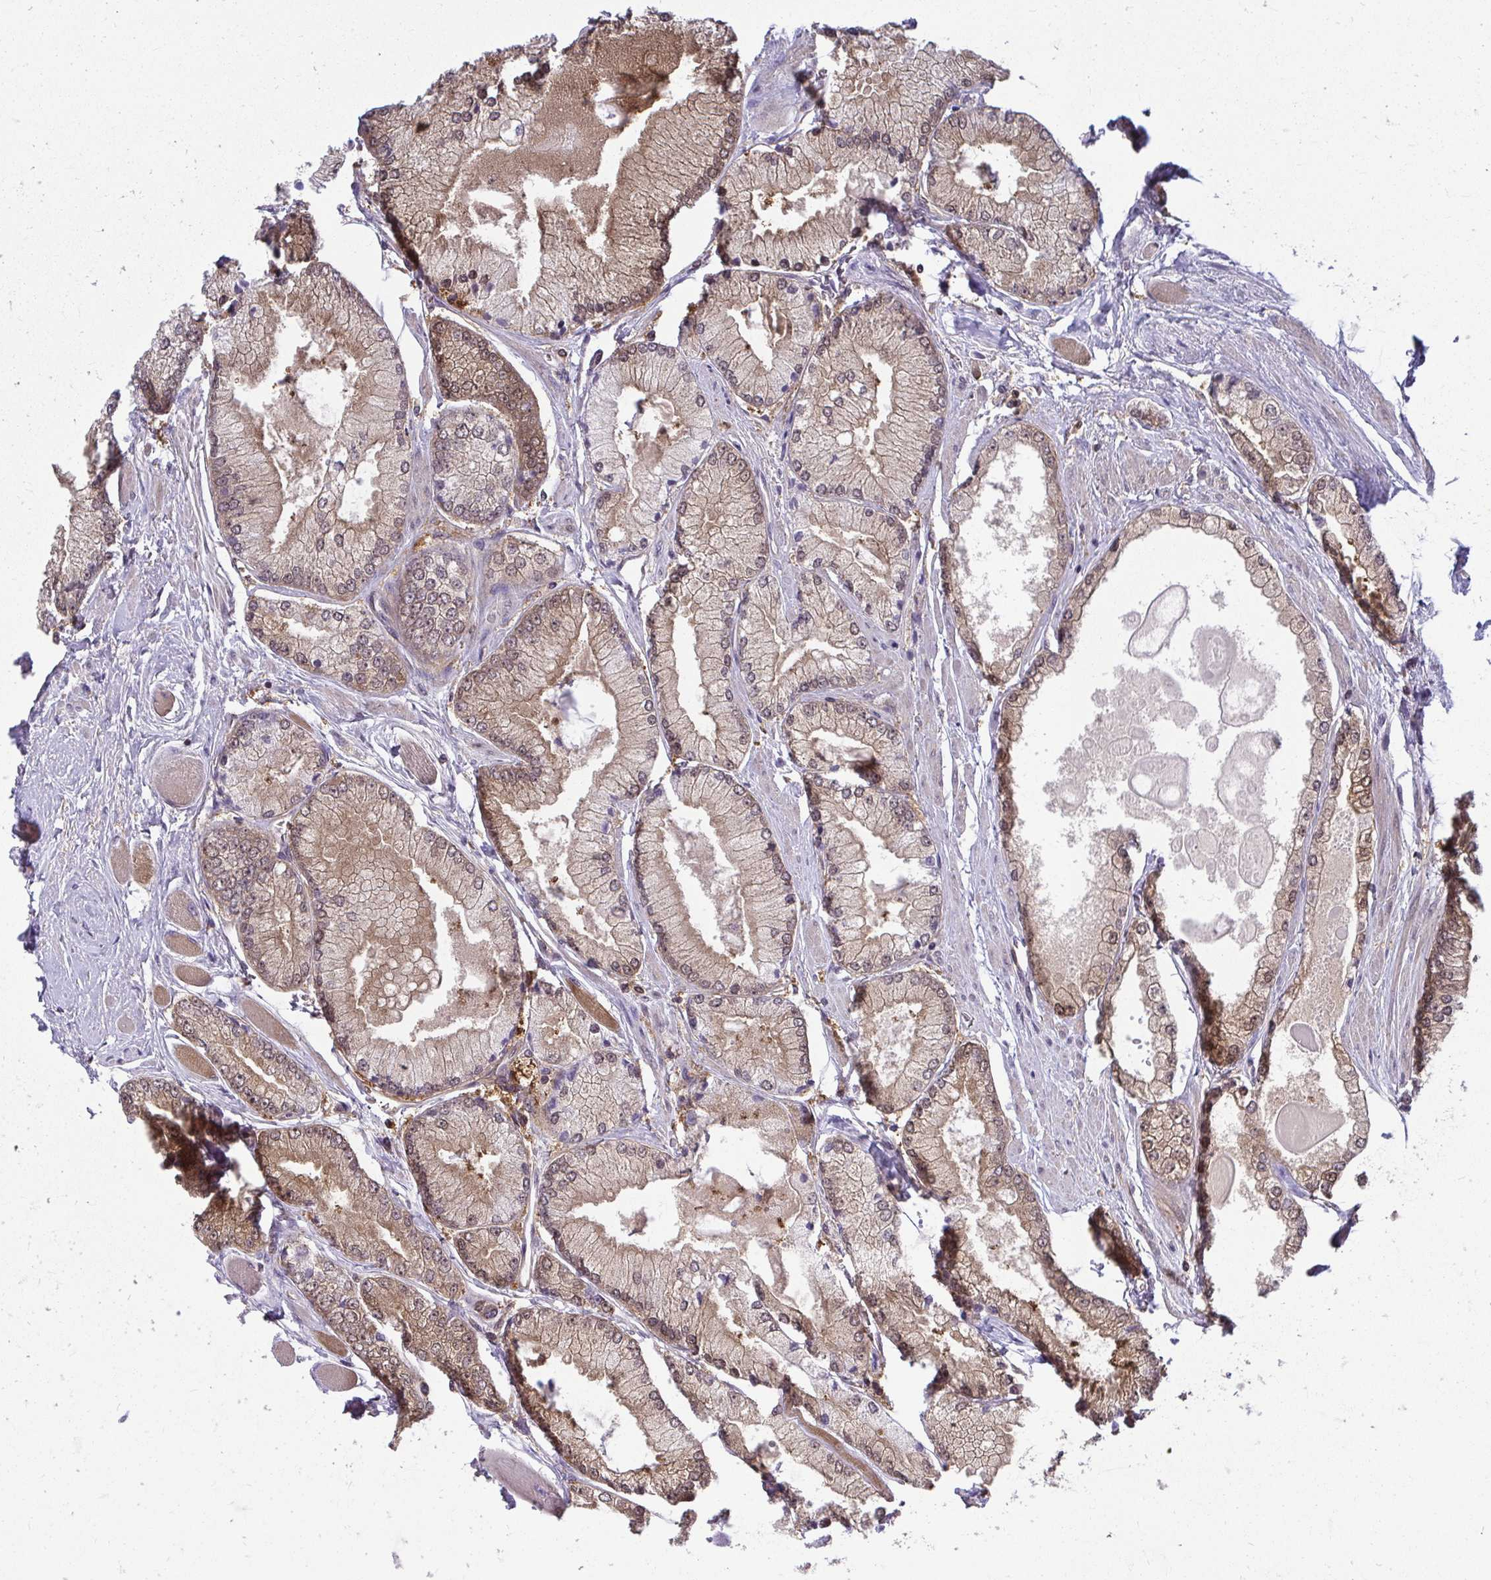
{"staining": {"intensity": "weak", "quantity": "25%-75%", "location": "cytoplasmic/membranous,nuclear"}, "tissue": "prostate cancer", "cell_type": "Tumor cells", "image_type": "cancer", "snomed": [{"axis": "morphology", "description": "Adenocarcinoma, Low grade"}, {"axis": "topography", "description": "Prostate"}], "caption": "IHC of prostate cancer displays low levels of weak cytoplasmic/membranous and nuclear positivity in about 25%-75% of tumor cells.", "gene": "HDHD2", "patient": {"sex": "male", "age": 67}}